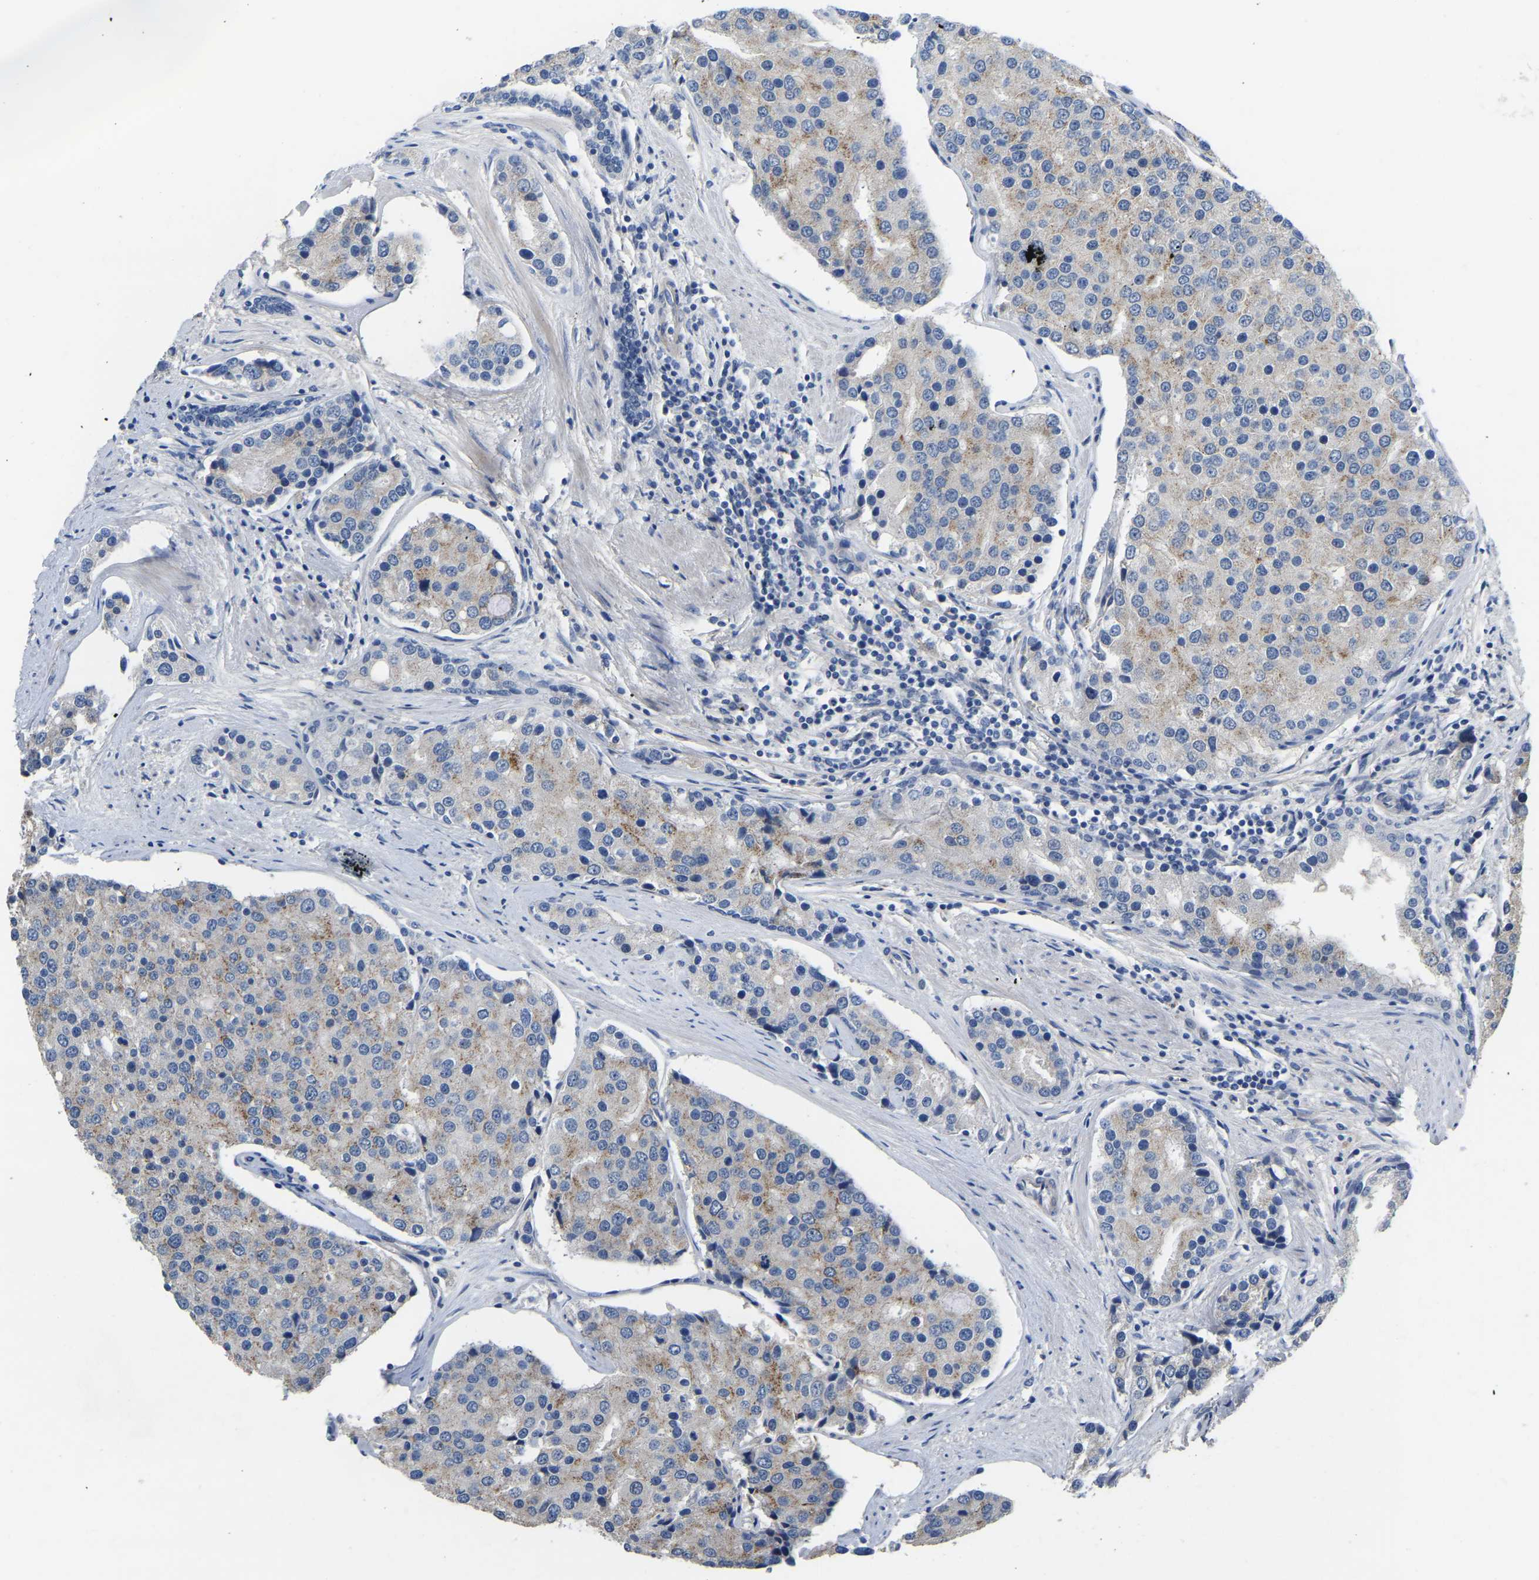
{"staining": {"intensity": "weak", "quantity": "25%-75%", "location": "cytoplasmic/membranous"}, "tissue": "prostate cancer", "cell_type": "Tumor cells", "image_type": "cancer", "snomed": [{"axis": "morphology", "description": "Adenocarcinoma, High grade"}, {"axis": "topography", "description": "Prostate"}], "caption": "Human prostate cancer (adenocarcinoma (high-grade)) stained with a brown dye reveals weak cytoplasmic/membranous positive expression in about 25%-75% of tumor cells.", "gene": "HIGD2B", "patient": {"sex": "male", "age": 50}}